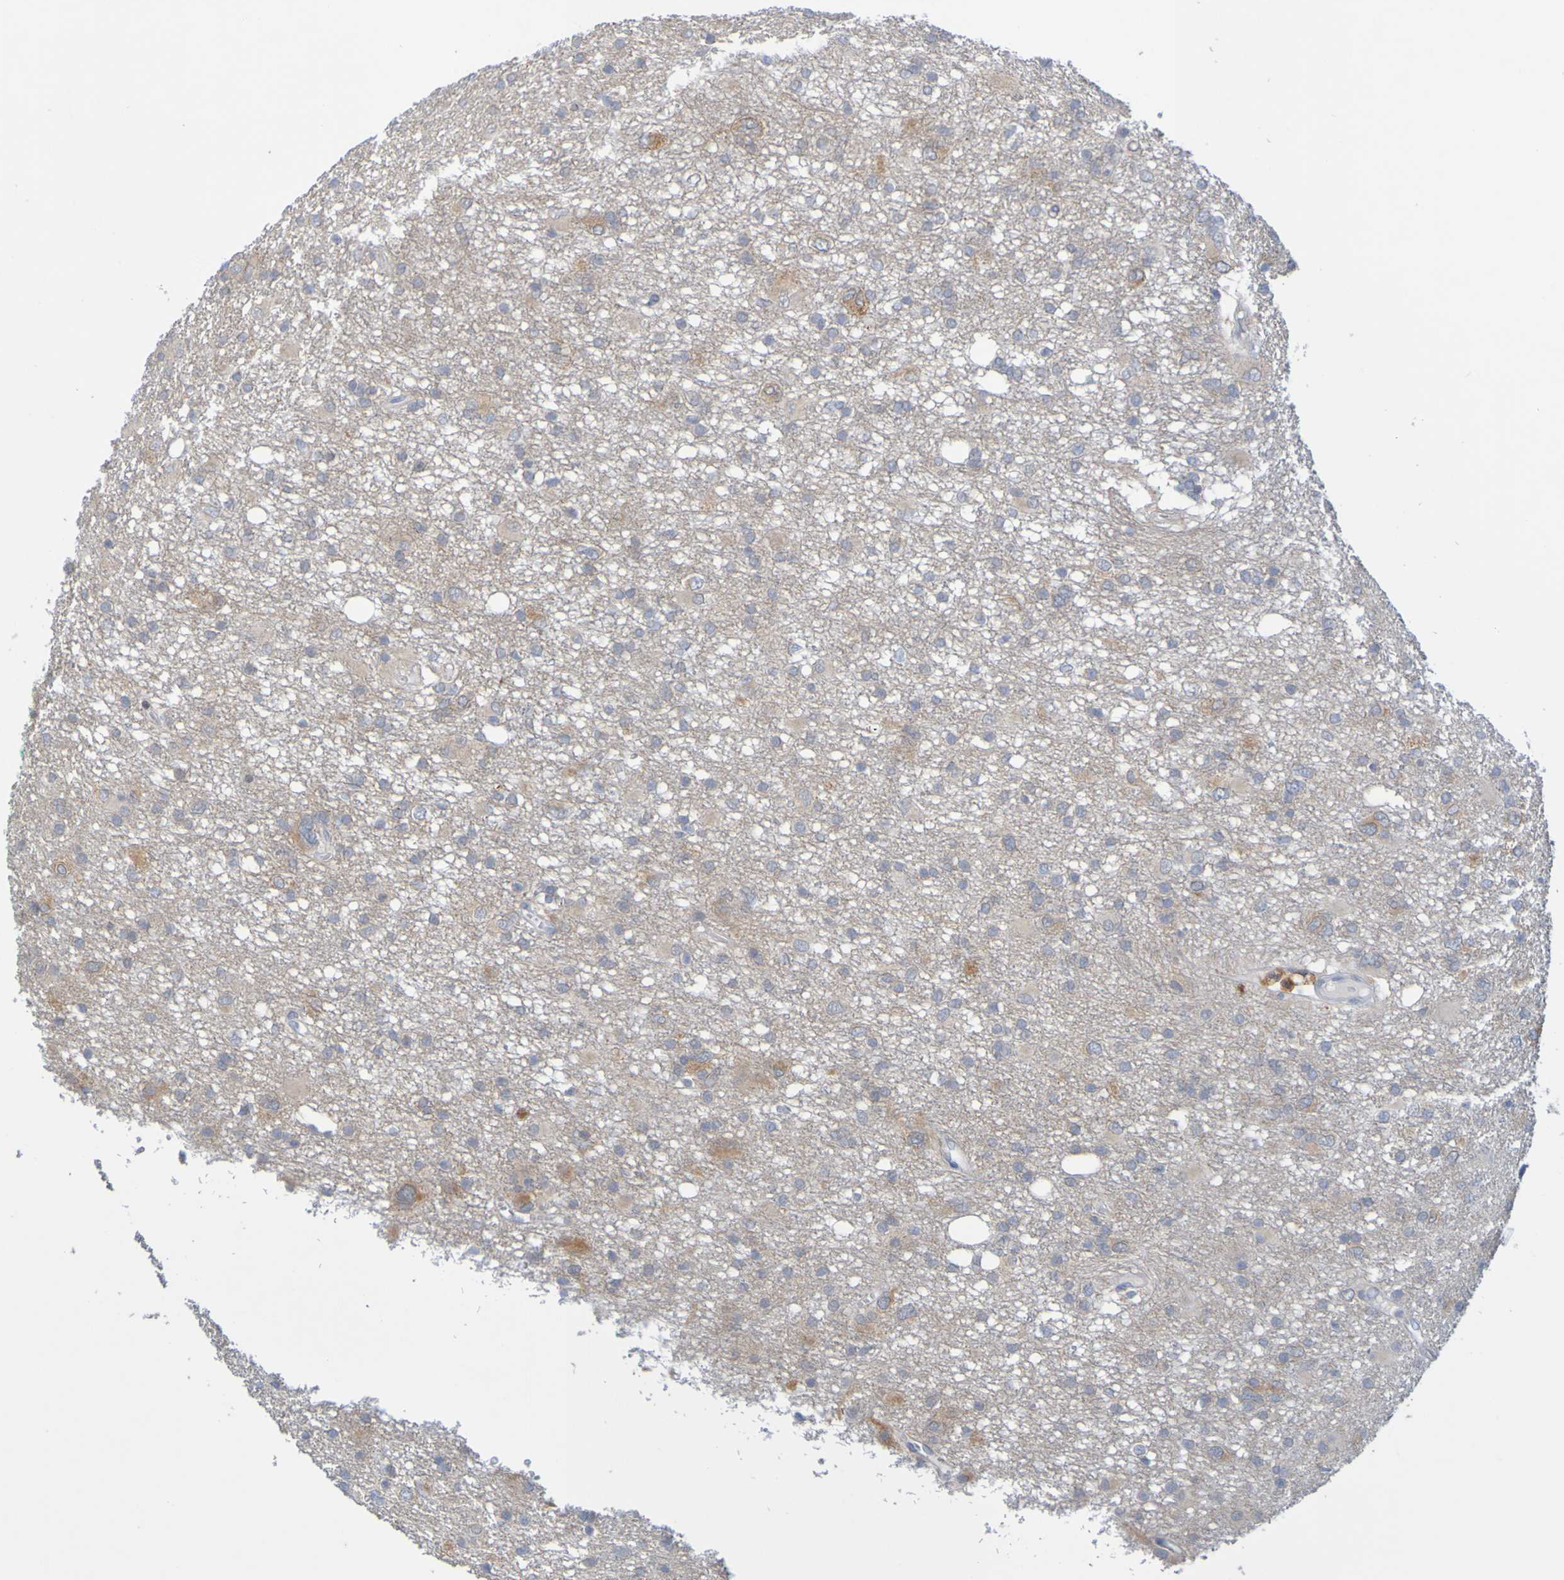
{"staining": {"intensity": "weak", "quantity": "<25%", "location": "cytoplasmic/membranous"}, "tissue": "glioma", "cell_type": "Tumor cells", "image_type": "cancer", "snomed": [{"axis": "morphology", "description": "Glioma, malignant, High grade"}, {"axis": "topography", "description": "Brain"}], "caption": "Protein analysis of malignant glioma (high-grade) exhibits no significant staining in tumor cells.", "gene": "LILRB5", "patient": {"sex": "female", "age": 59}}